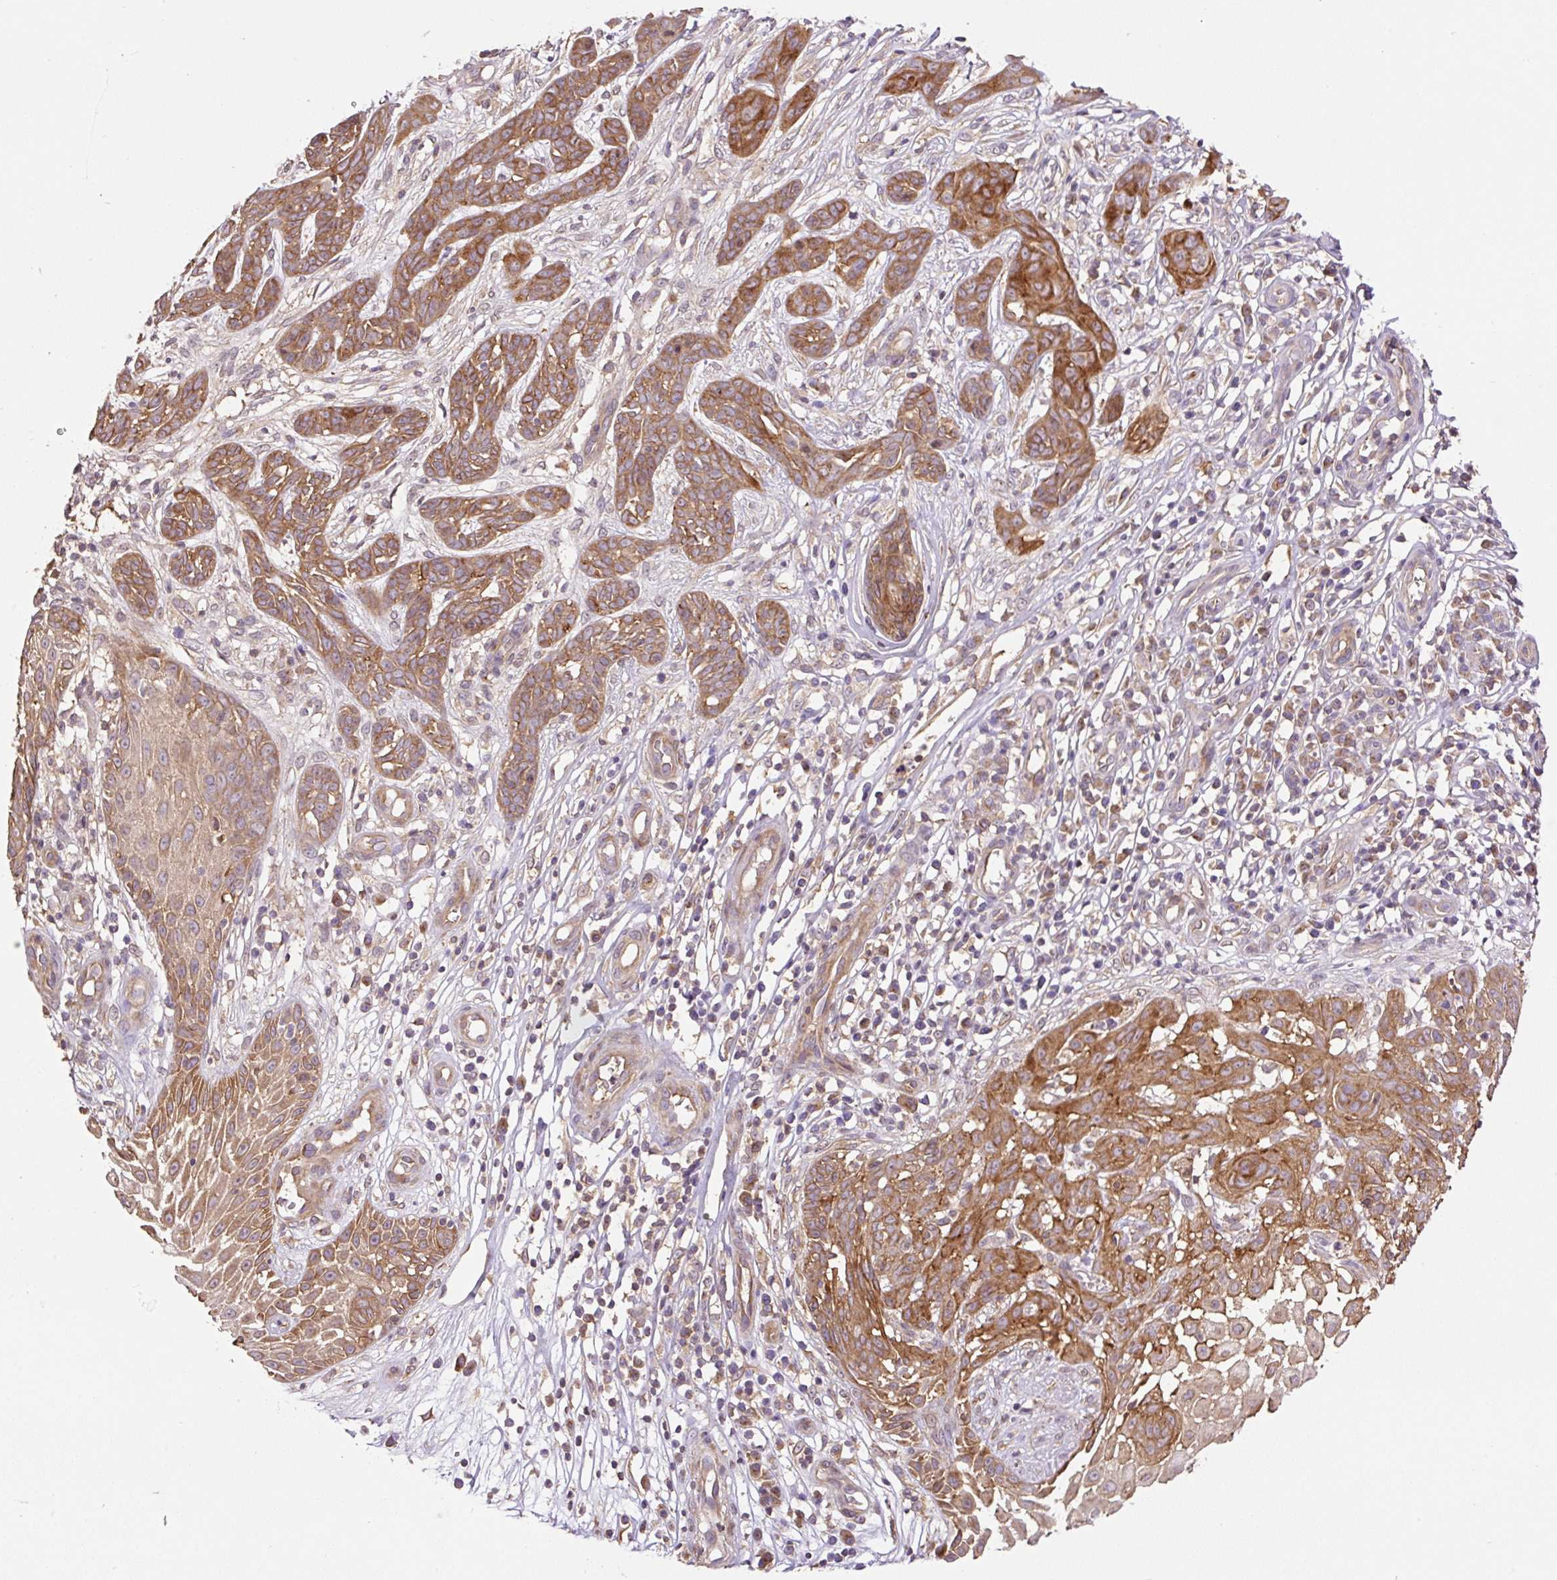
{"staining": {"intensity": "strong", "quantity": ">75%", "location": "cytoplasmic/membranous"}, "tissue": "skin cancer", "cell_type": "Tumor cells", "image_type": "cancer", "snomed": [{"axis": "morphology", "description": "Basal cell carcinoma"}, {"axis": "topography", "description": "Skin"}, {"axis": "topography", "description": "Skin, foot"}], "caption": "Strong cytoplasmic/membranous protein staining is seen in approximately >75% of tumor cells in skin basal cell carcinoma. Using DAB (brown) and hematoxylin (blue) stains, captured at high magnification using brightfield microscopy.", "gene": "COX8A", "patient": {"sex": "female", "age": 86}}